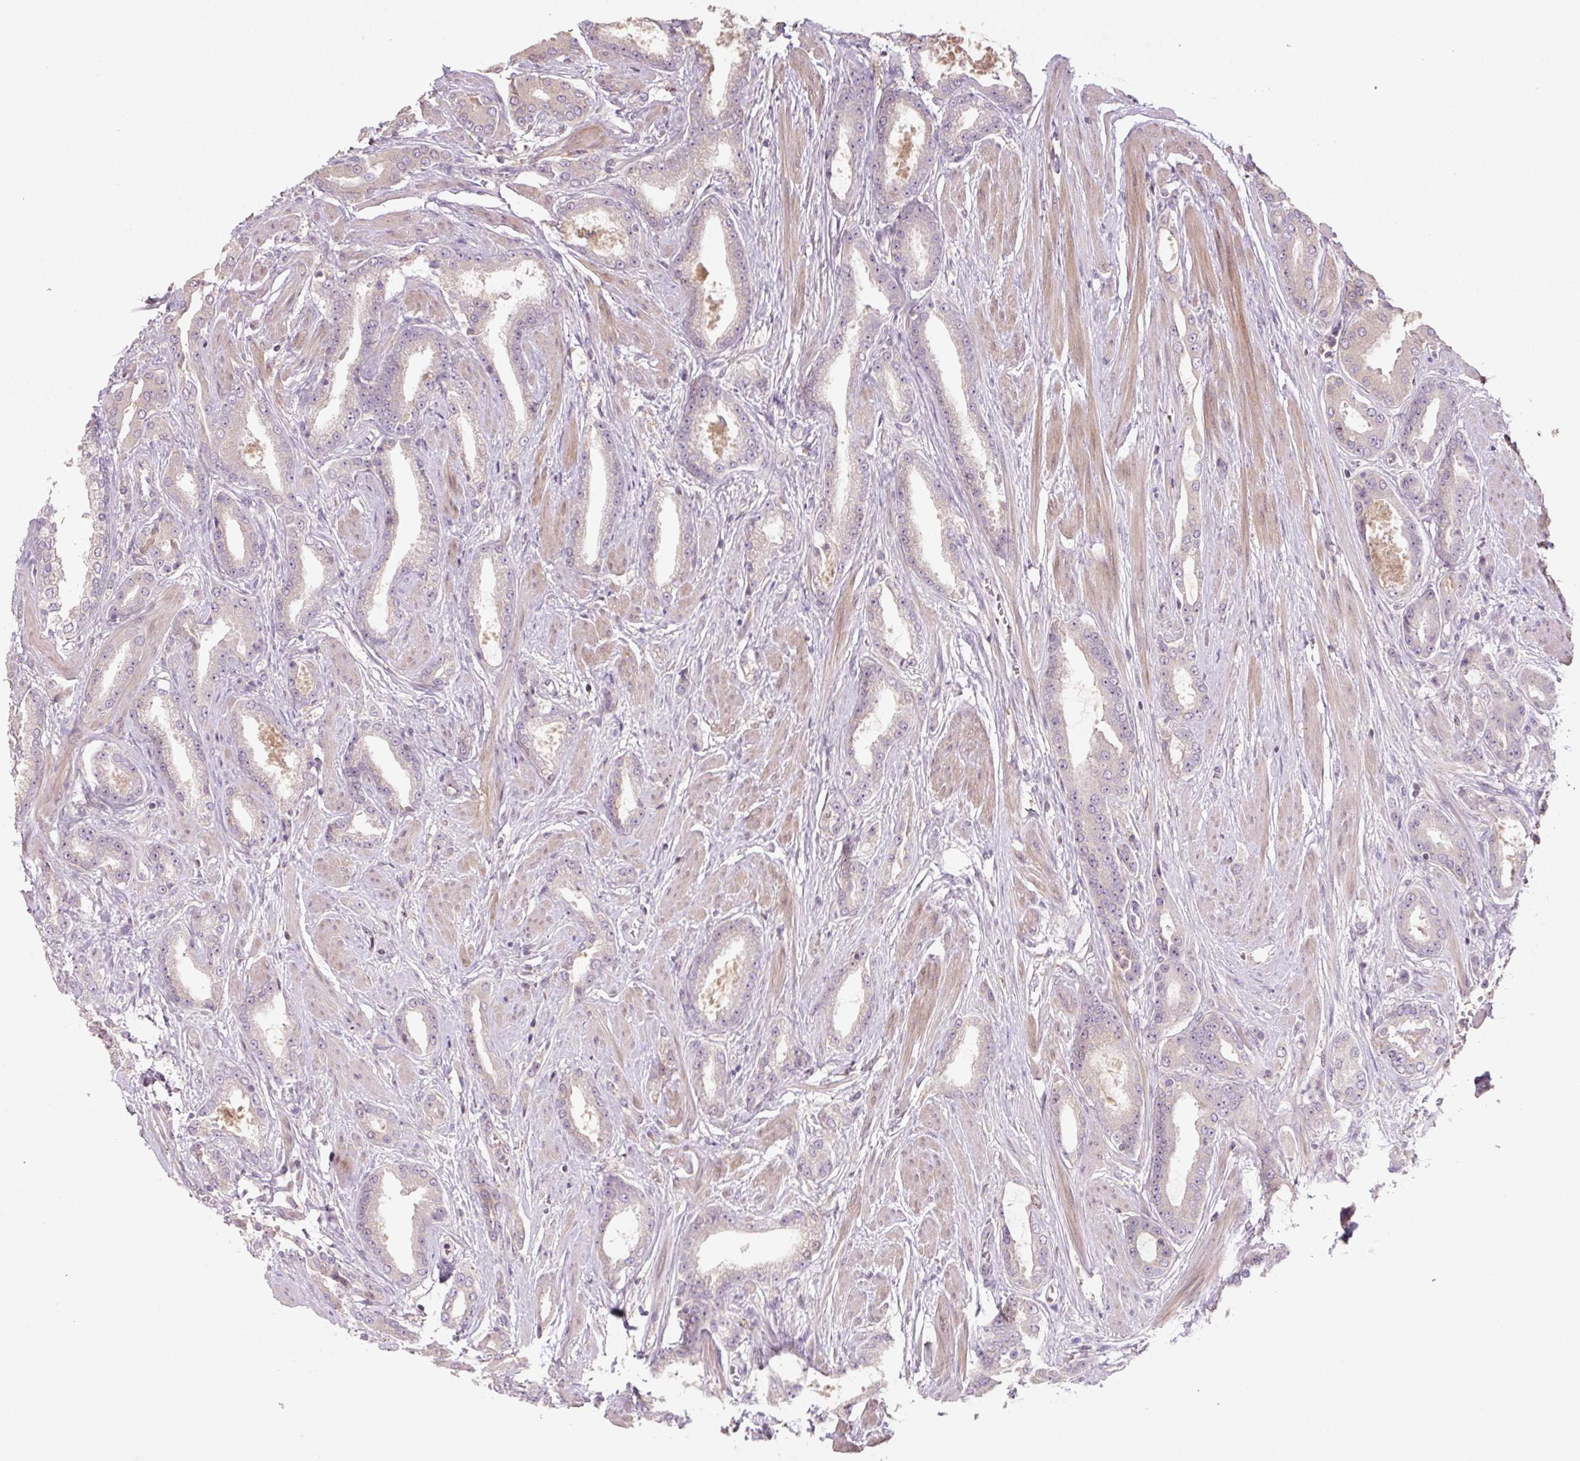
{"staining": {"intensity": "negative", "quantity": "none", "location": "none"}, "tissue": "prostate cancer", "cell_type": "Tumor cells", "image_type": "cancer", "snomed": [{"axis": "morphology", "description": "Adenocarcinoma, Low grade"}, {"axis": "topography", "description": "Prostate"}], "caption": "An immunohistochemistry histopathology image of low-grade adenocarcinoma (prostate) is shown. There is no staining in tumor cells of low-grade adenocarcinoma (prostate). (Stains: DAB IHC with hematoxylin counter stain, Microscopy: brightfield microscopy at high magnification).", "gene": "C2orf73", "patient": {"sex": "male", "age": 42}}